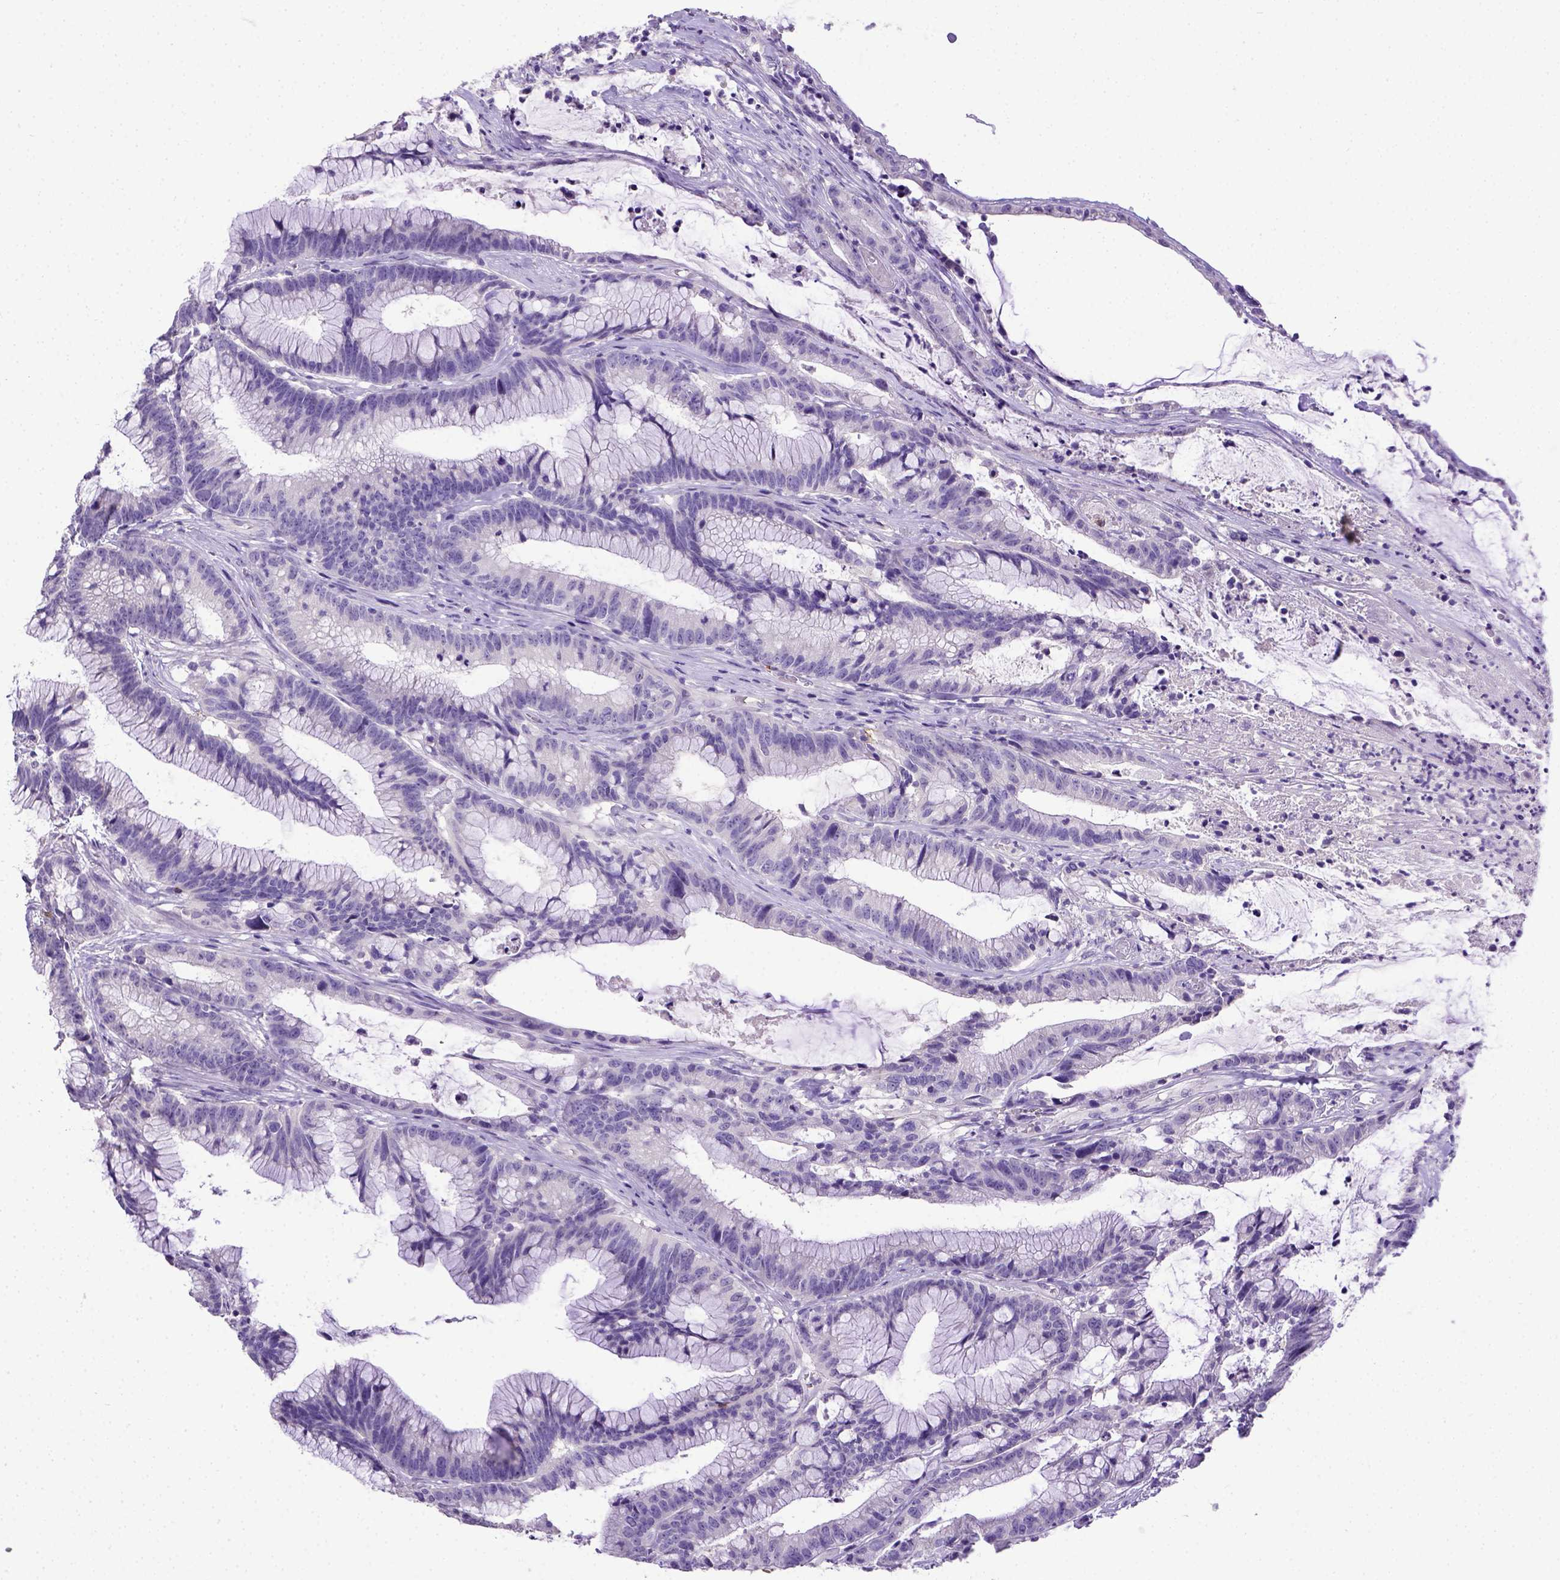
{"staining": {"intensity": "negative", "quantity": "none", "location": "none"}, "tissue": "colorectal cancer", "cell_type": "Tumor cells", "image_type": "cancer", "snomed": [{"axis": "morphology", "description": "Adenocarcinoma, NOS"}, {"axis": "topography", "description": "Colon"}], "caption": "High power microscopy photomicrograph of an immunohistochemistry (IHC) histopathology image of adenocarcinoma (colorectal), revealing no significant positivity in tumor cells.", "gene": "B3GAT1", "patient": {"sex": "female", "age": 78}}